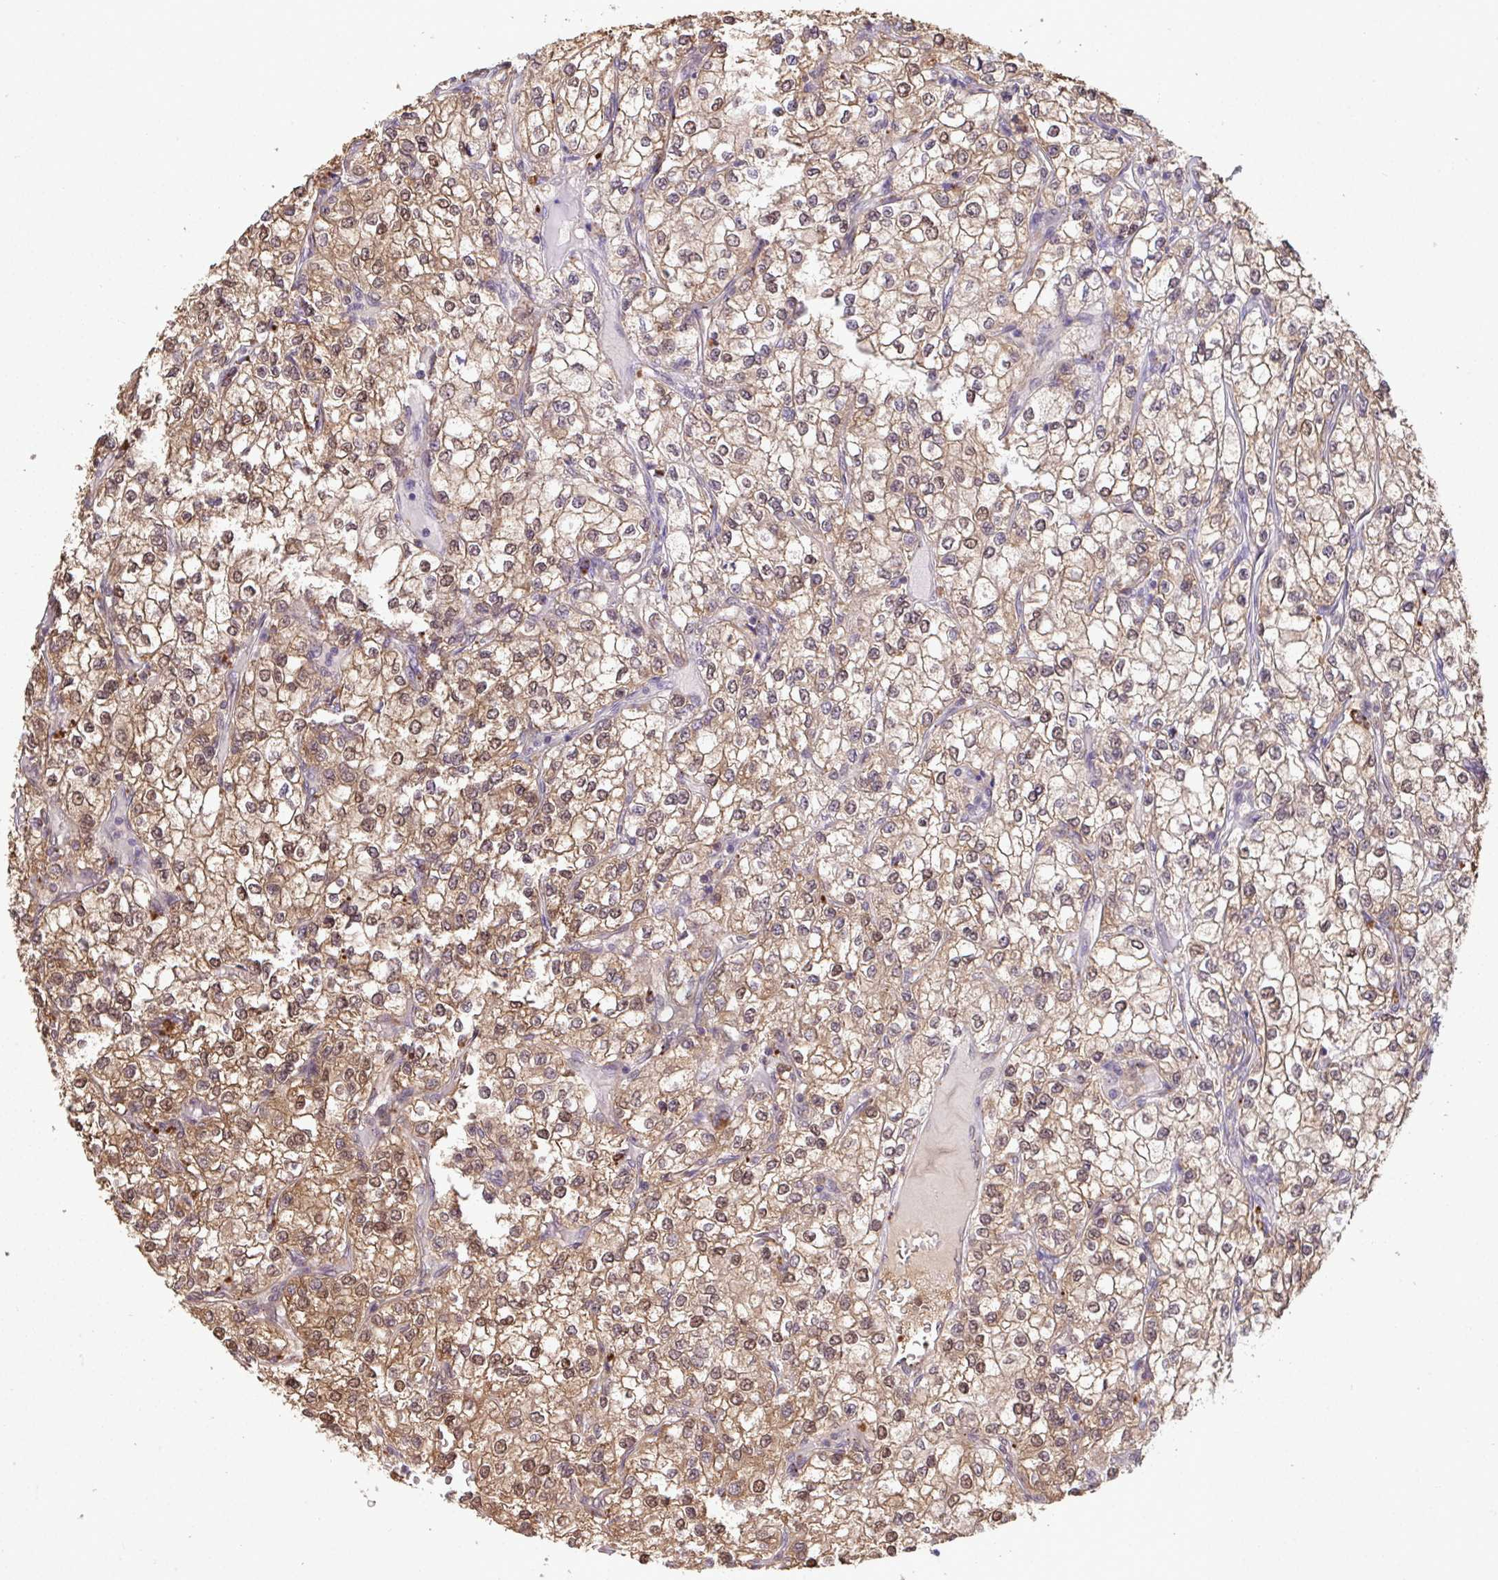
{"staining": {"intensity": "moderate", "quantity": ">75%", "location": "cytoplasmic/membranous,nuclear"}, "tissue": "renal cancer", "cell_type": "Tumor cells", "image_type": "cancer", "snomed": [{"axis": "morphology", "description": "Adenocarcinoma, NOS"}, {"axis": "topography", "description": "Kidney"}], "caption": "Moderate cytoplasmic/membranous and nuclear expression for a protein is seen in about >75% of tumor cells of adenocarcinoma (renal) using immunohistochemistry.", "gene": "C12orf57", "patient": {"sex": "male", "age": 80}}